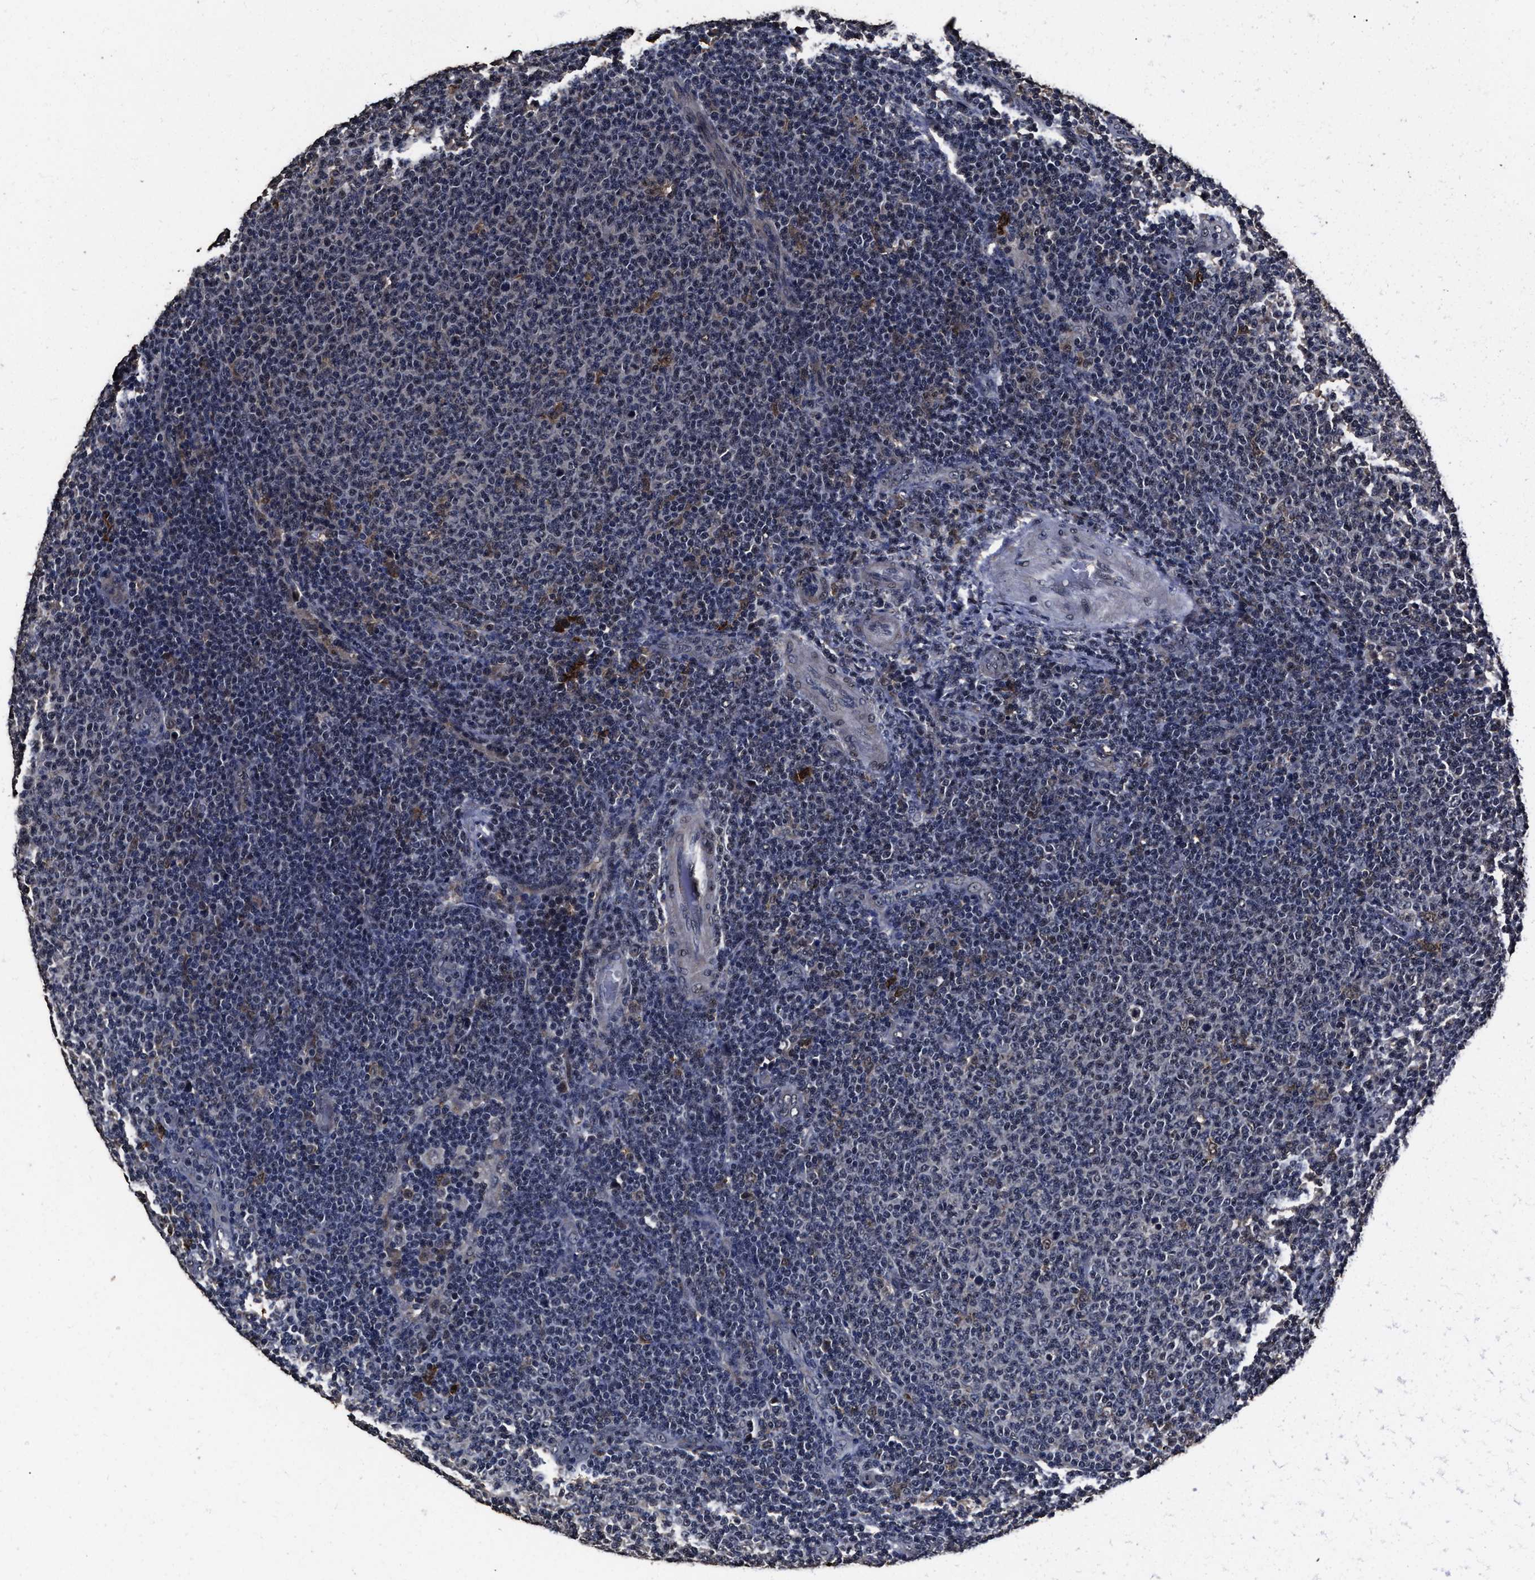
{"staining": {"intensity": "negative", "quantity": "none", "location": "none"}, "tissue": "lymphoma", "cell_type": "Tumor cells", "image_type": "cancer", "snomed": [{"axis": "morphology", "description": "Malignant lymphoma, non-Hodgkin's type, Low grade"}, {"axis": "topography", "description": "Lymph node"}], "caption": "Tumor cells show no significant protein expression in low-grade malignant lymphoma, non-Hodgkin's type. (Immunohistochemistry (ihc), brightfield microscopy, high magnification).", "gene": "RSBN1L", "patient": {"sex": "male", "age": 66}}